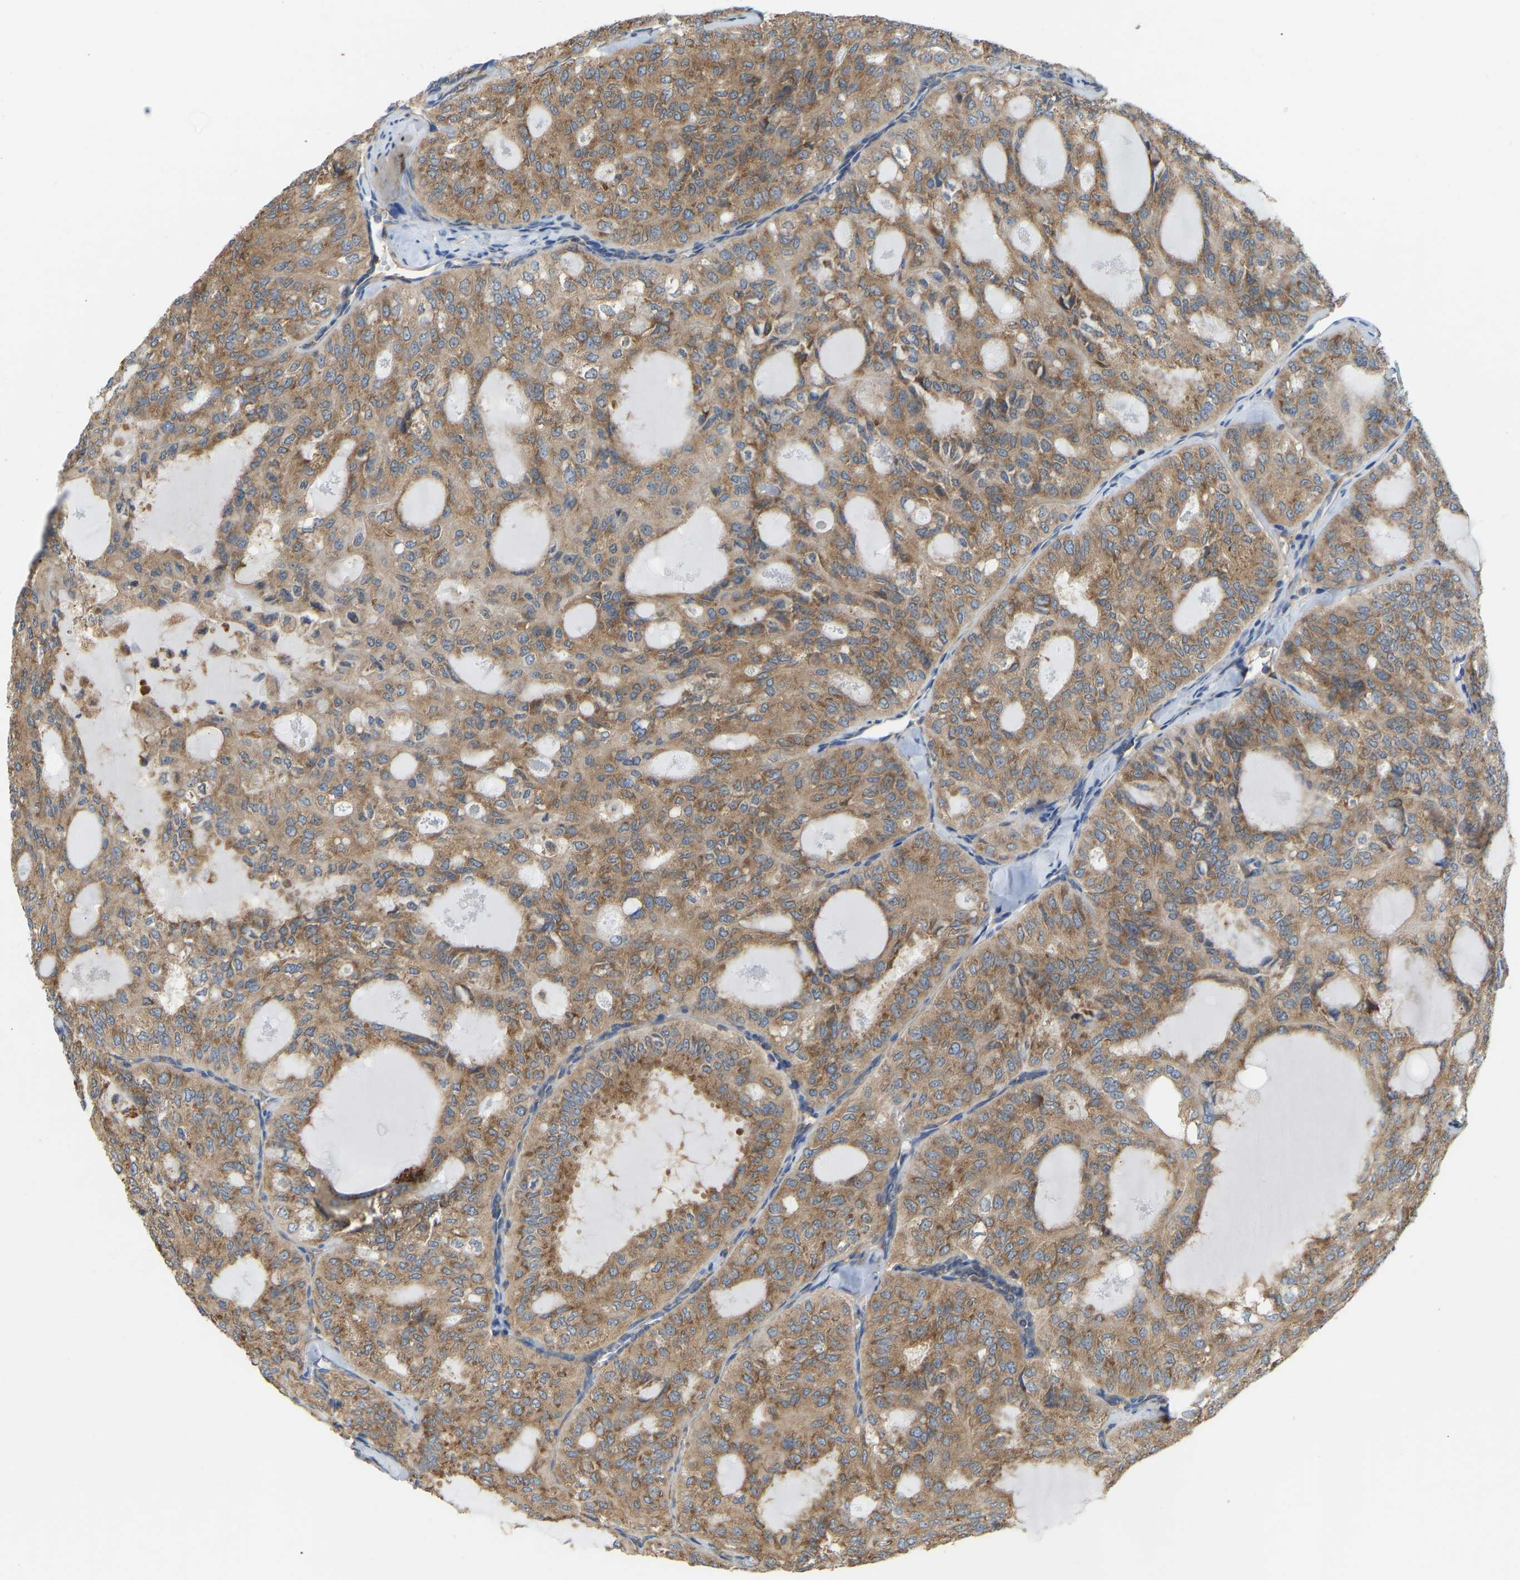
{"staining": {"intensity": "moderate", "quantity": ">75%", "location": "cytoplasmic/membranous"}, "tissue": "thyroid cancer", "cell_type": "Tumor cells", "image_type": "cancer", "snomed": [{"axis": "morphology", "description": "Follicular adenoma carcinoma, NOS"}, {"axis": "topography", "description": "Thyroid gland"}], "caption": "Moderate cytoplasmic/membranous positivity is present in approximately >75% of tumor cells in thyroid cancer (follicular adenoma carcinoma).", "gene": "RPS6KB2", "patient": {"sex": "male", "age": 75}}